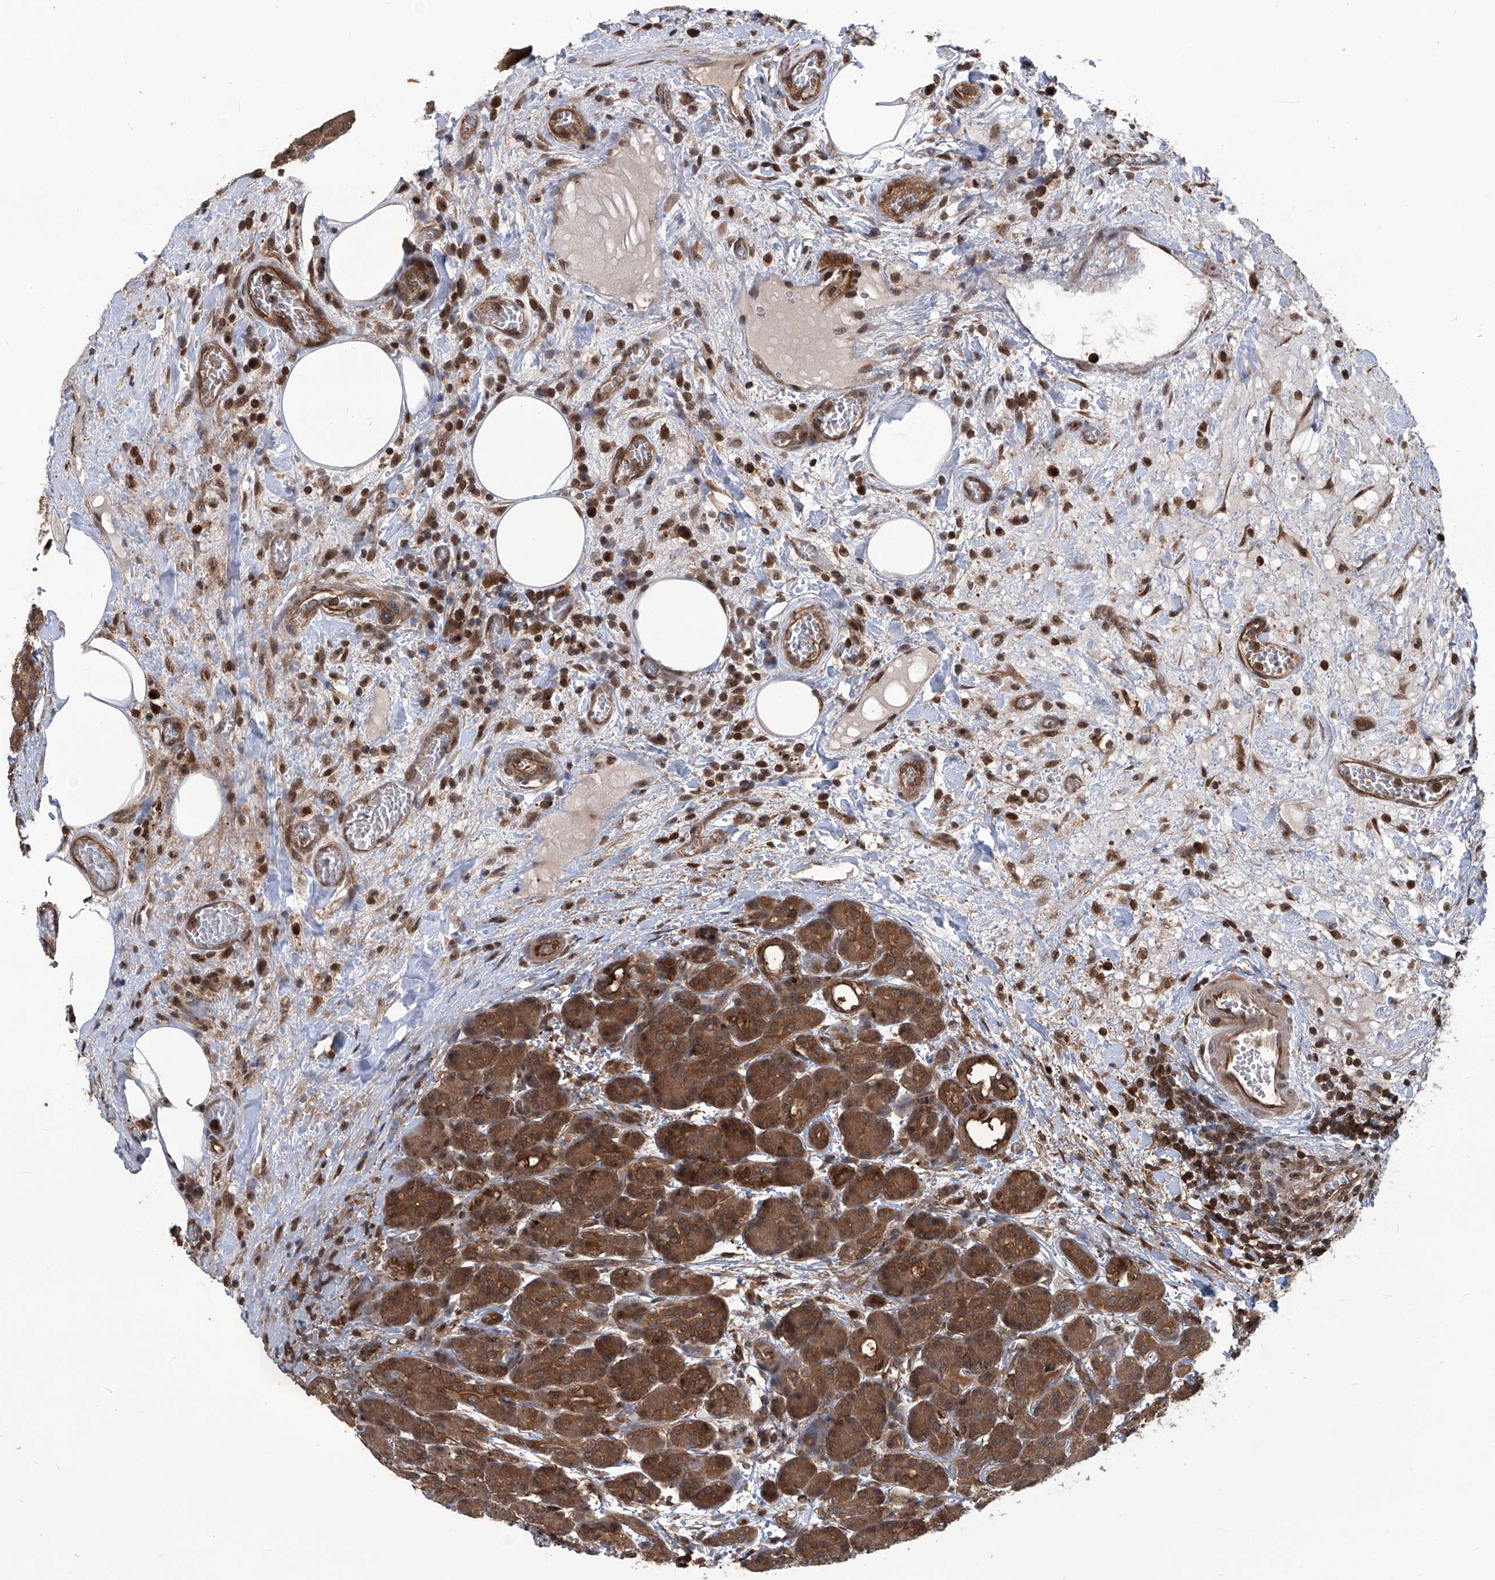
{"staining": {"intensity": "strong", "quantity": ">75%", "location": "cytoplasmic/membranous,nuclear"}, "tissue": "pancreas", "cell_type": "Exocrine glandular cells", "image_type": "normal", "snomed": [{"axis": "morphology", "description": "Normal tissue, NOS"}, {"axis": "topography", "description": "Pancreas"}], "caption": "Immunohistochemistry (IHC) photomicrograph of unremarkable human pancreas stained for a protein (brown), which displays high levels of strong cytoplasmic/membranous,nuclear expression in approximately >75% of exocrine glandular cells.", "gene": "PSMB1", "patient": {"sex": "male", "age": 63}}